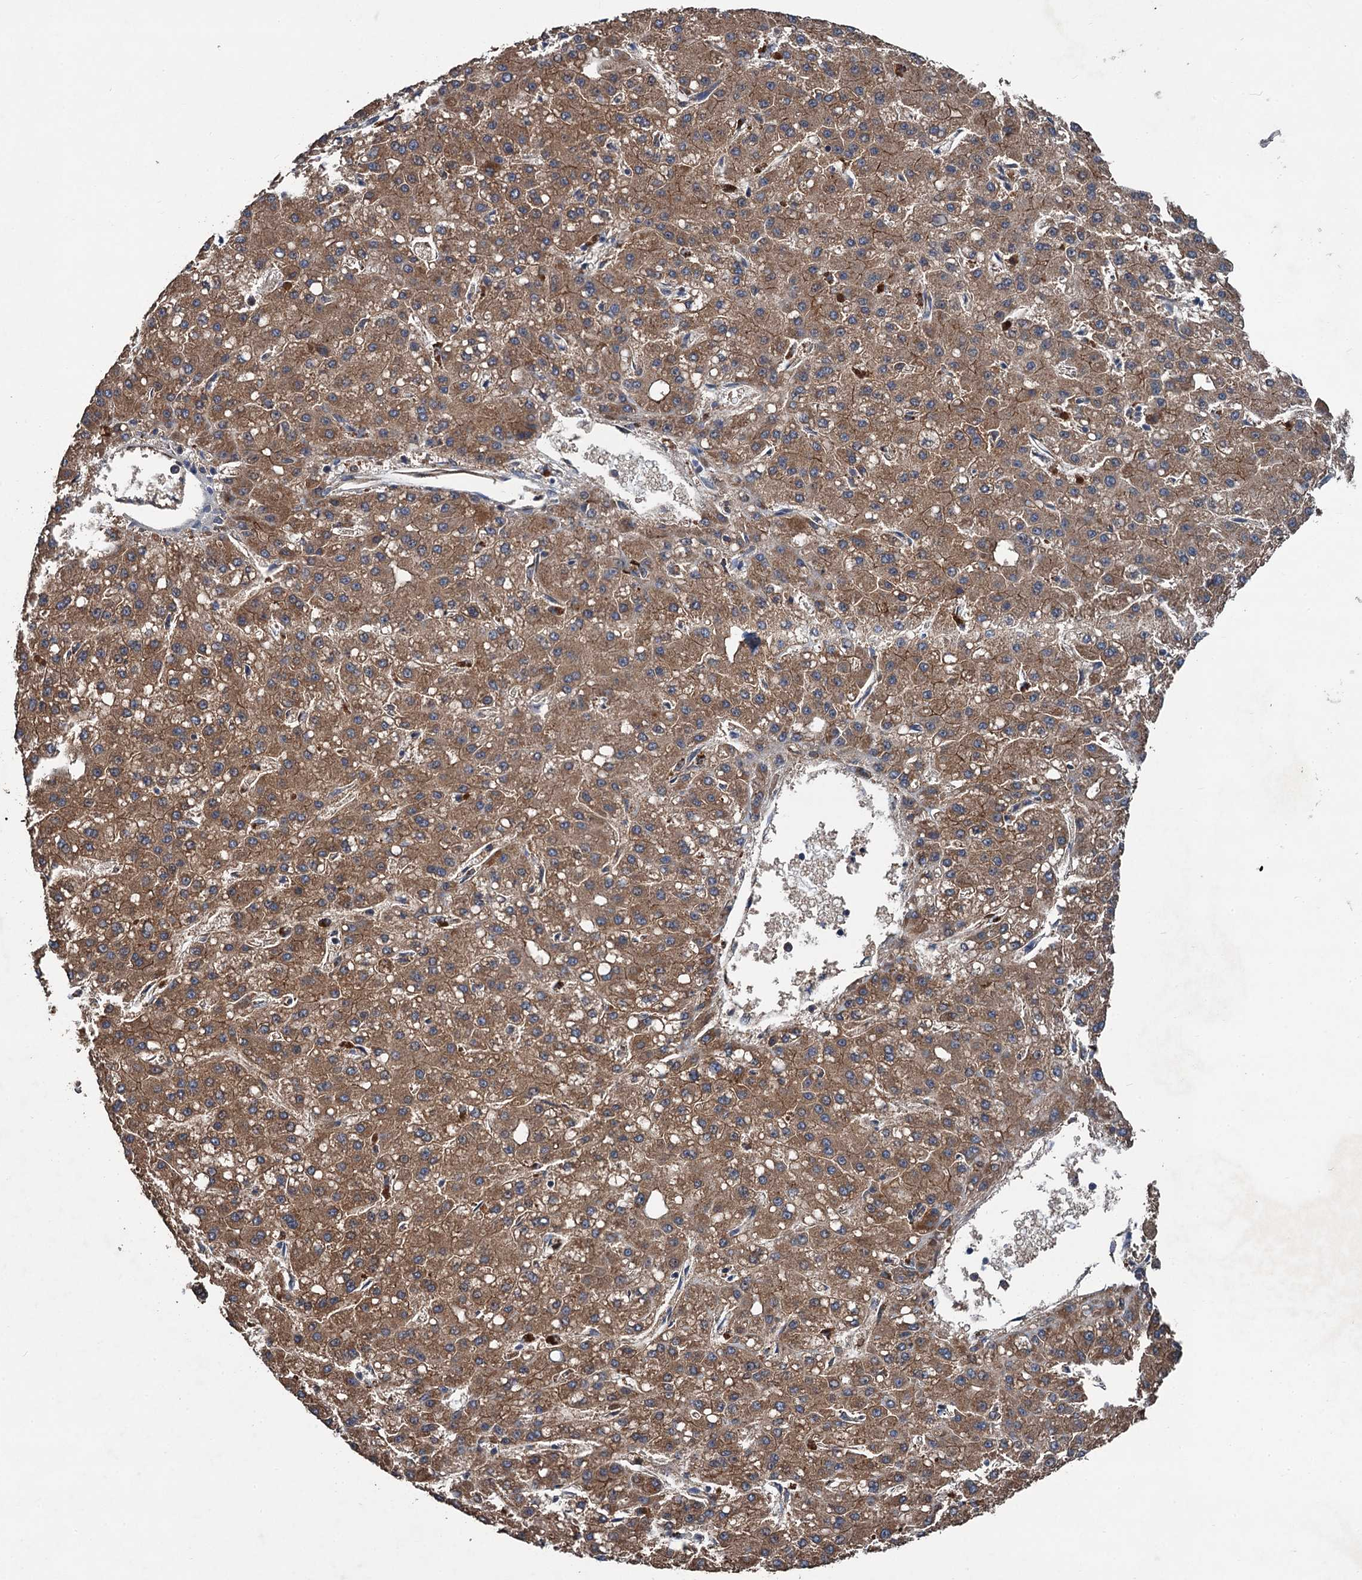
{"staining": {"intensity": "moderate", "quantity": ">75%", "location": "cytoplasmic/membranous"}, "tissue": "liver cancer", "cell_type": "Tumor cells", "image_type": "cancer", "snomed": [{"axis": "morphology", "description": "Carcinoma, Hepatocellular, NOS"}, {"axis": "topography", "description": "Liver"}], "caption": "Protein staining of liver cancer tissue displays moderate cytoplasmic/membranous expression in about >75% of tumor cells.", "gene": "DGLUCY", "patient": {"sex": "male", "age": 67}}